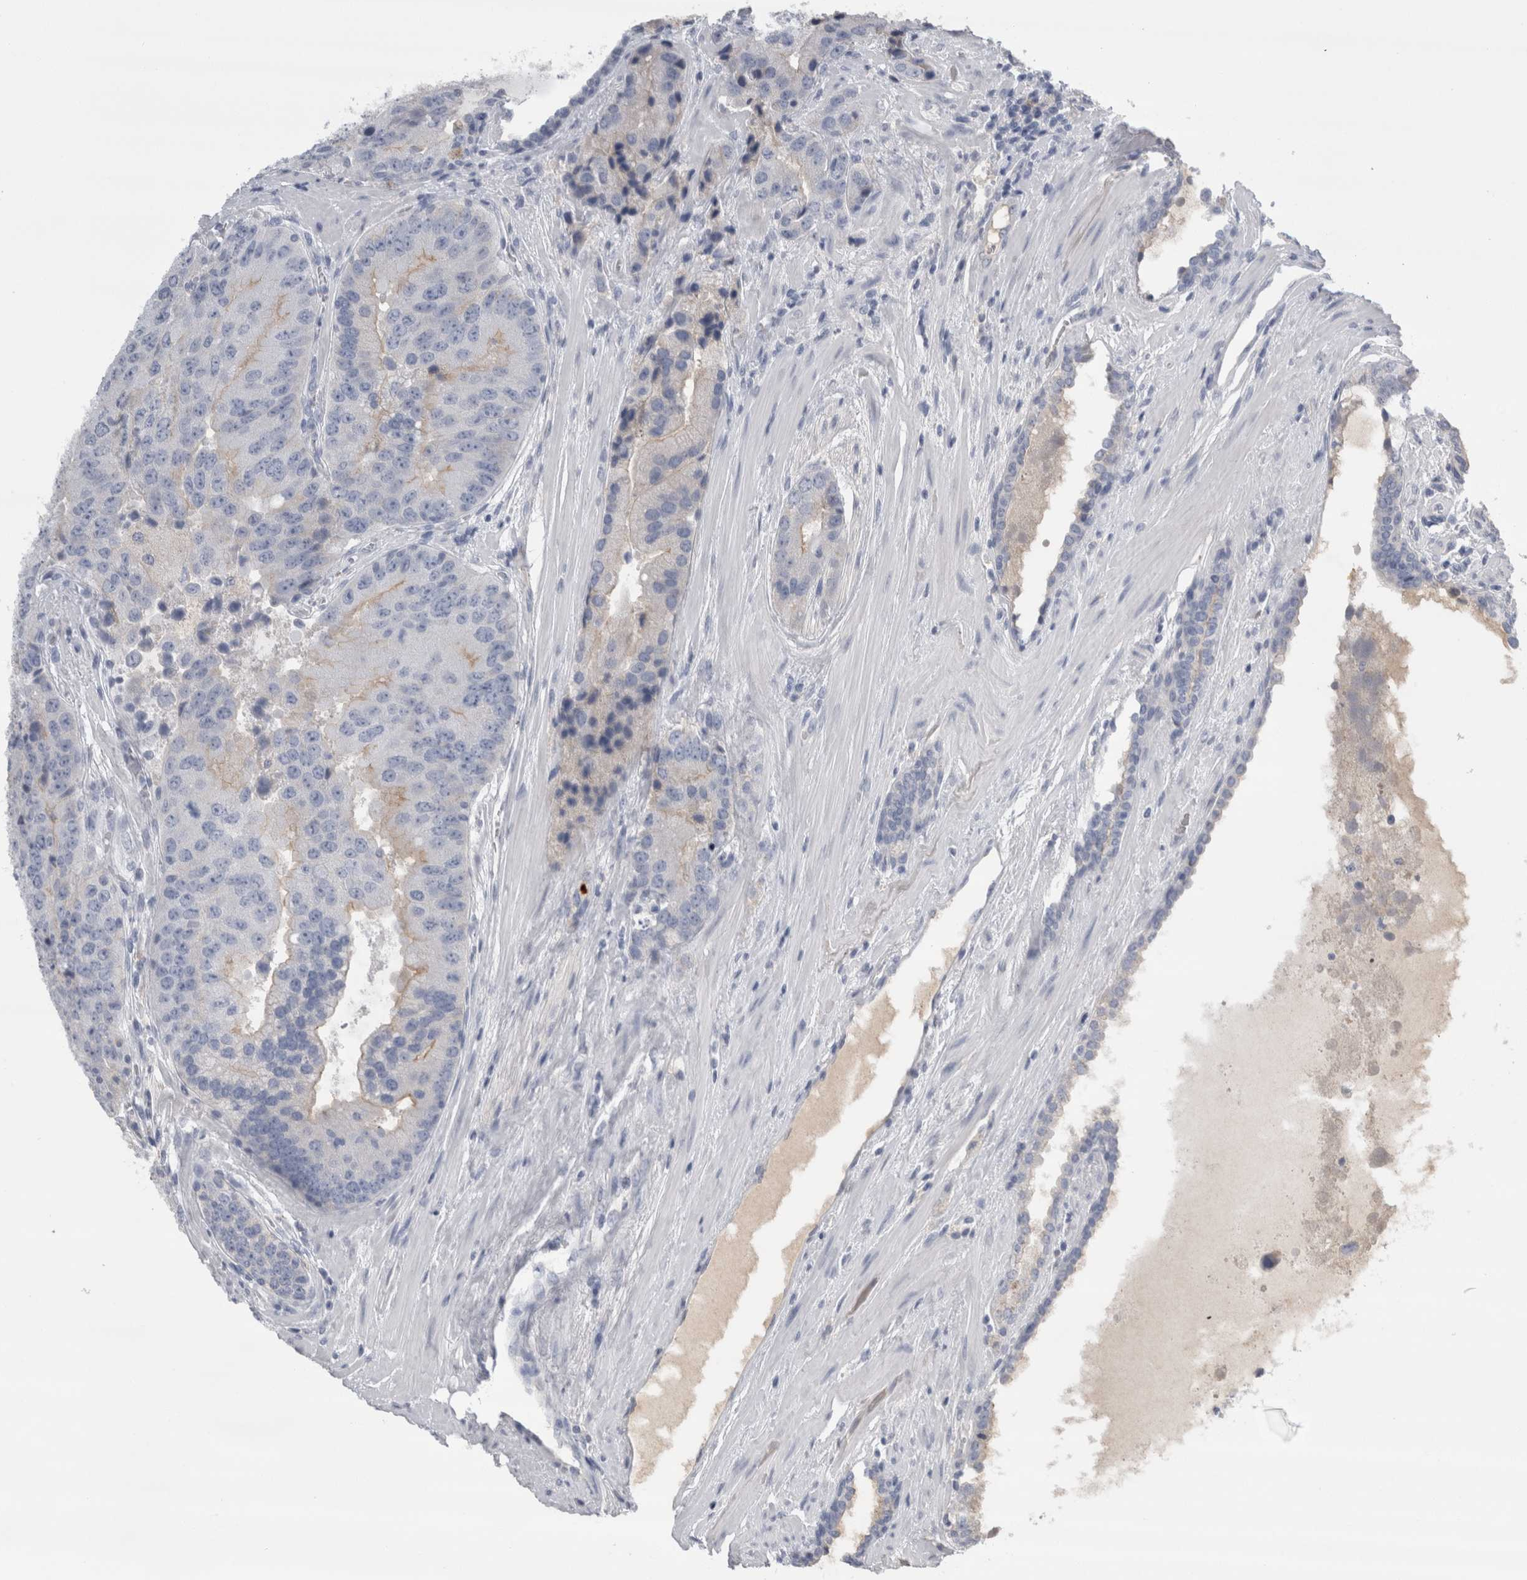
{"staining": {"intensity": "negative", "quantity": "none", "location": "none"}, "tissue": "prostate cancer", "cell_type": "Tumor cells", "image_type": "cancer", "snomed": [{"axis": "morphology", "description": "Adenocarcinoma, High grade"}, {"axis": "topography", "description": "Prostate"}], "caption": "DAB (3,3'-diaminobenzidine) immunohistochemical staining of prostate cancer (high-grade adenocarcinoma) reveals no significant staining in tumor cells.", "gene": "REG1A", "patient": {"sex": "male", "age": 70}}